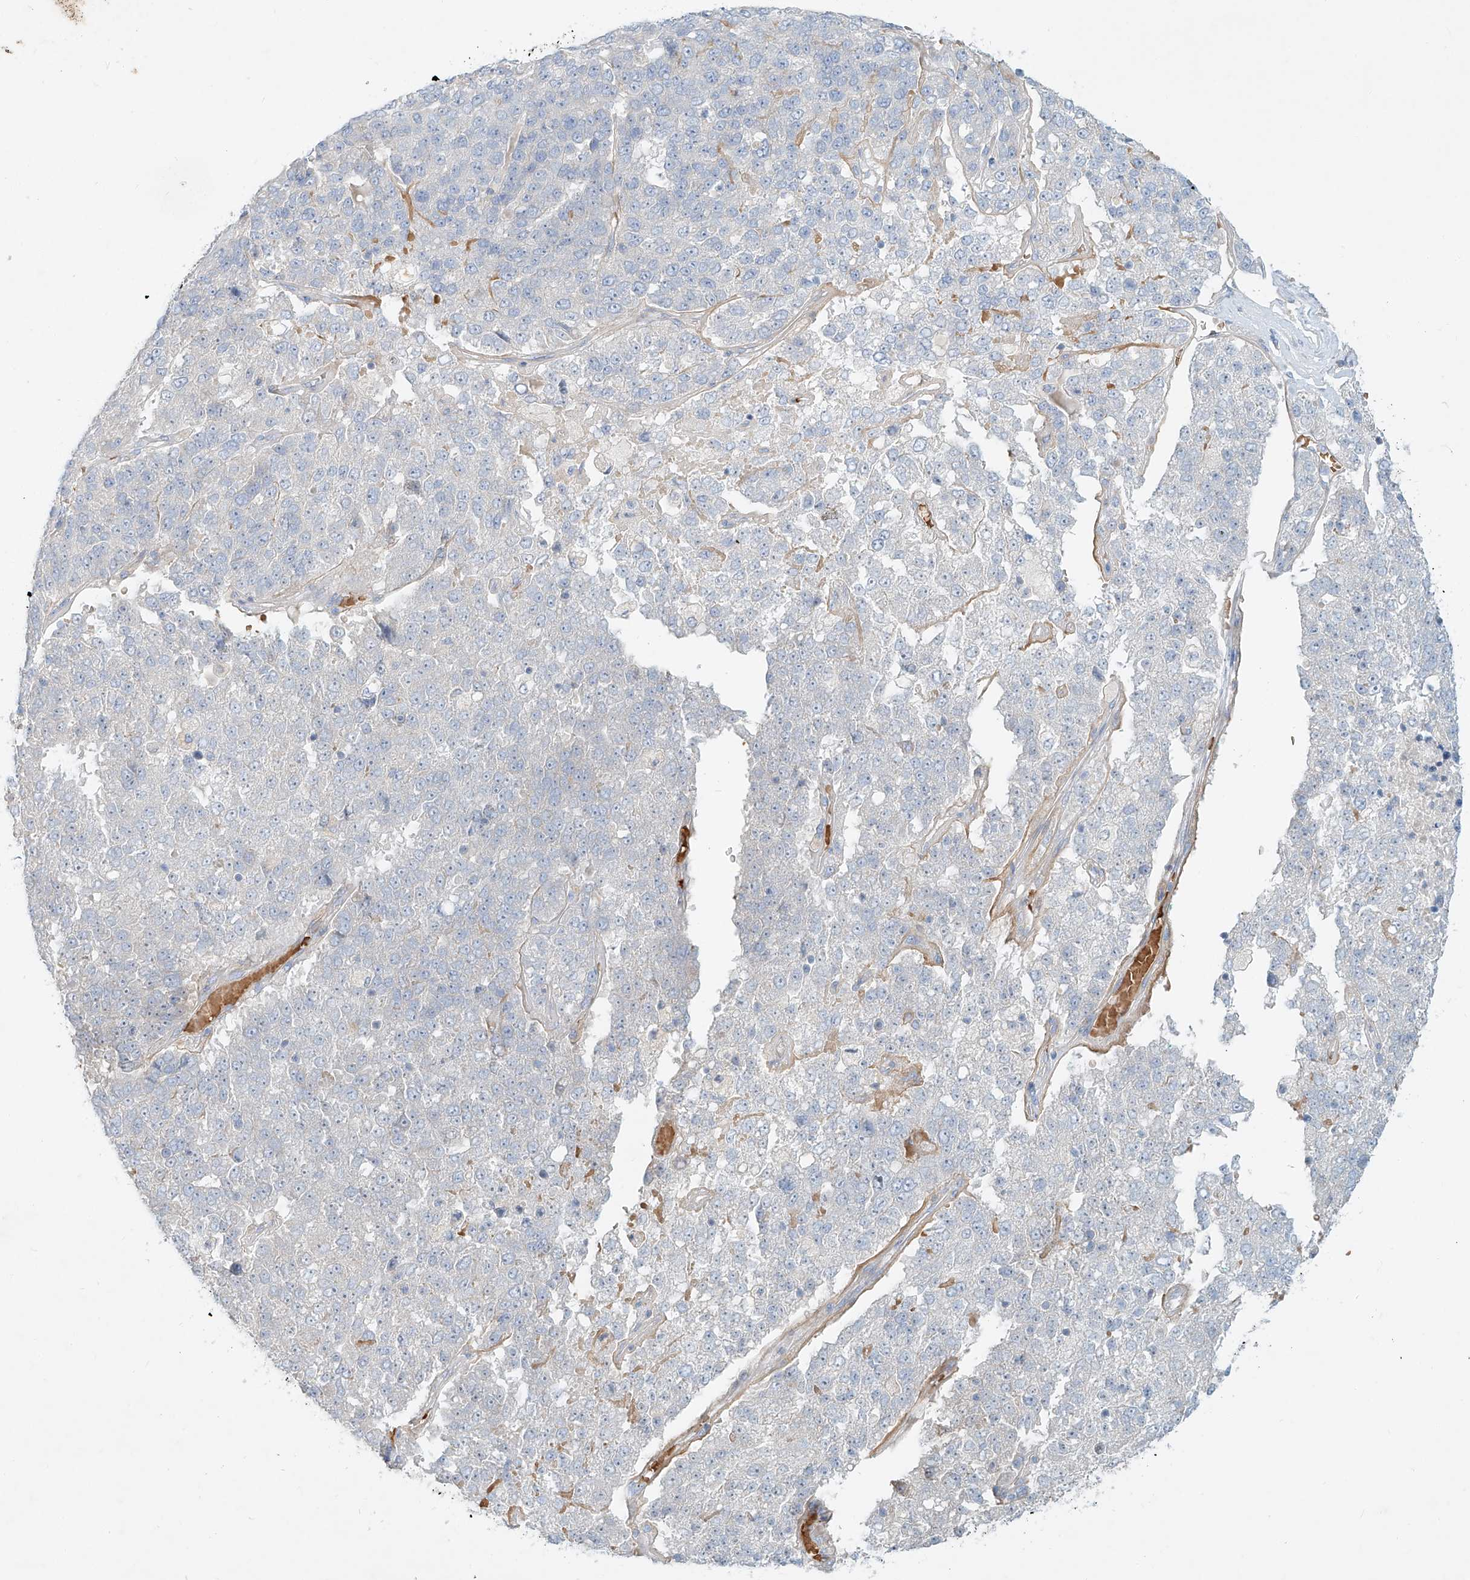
{"staining": {"intensity": "moderate", "quantity": "<25%", "location": "cytoplasmic/membranous"}, "tissue": "pancreatic cancer", "cell_type": "Tumor cells", "image_type": "cancer", "snomed": [{"axis": "morphology", "description": "Adenocarcinoma, NOS"}, {"axis": "topography", "description": "Pancreas"}], "caption": "Immunohistochemical staining of pancreatic cancer demonstrates low levels of moderate cytoplasmic/membranous protein positivity in approximately <25% of tumor cells.", "gene": "SYTL3", "patient": {"sex": "female", "age": 61}}